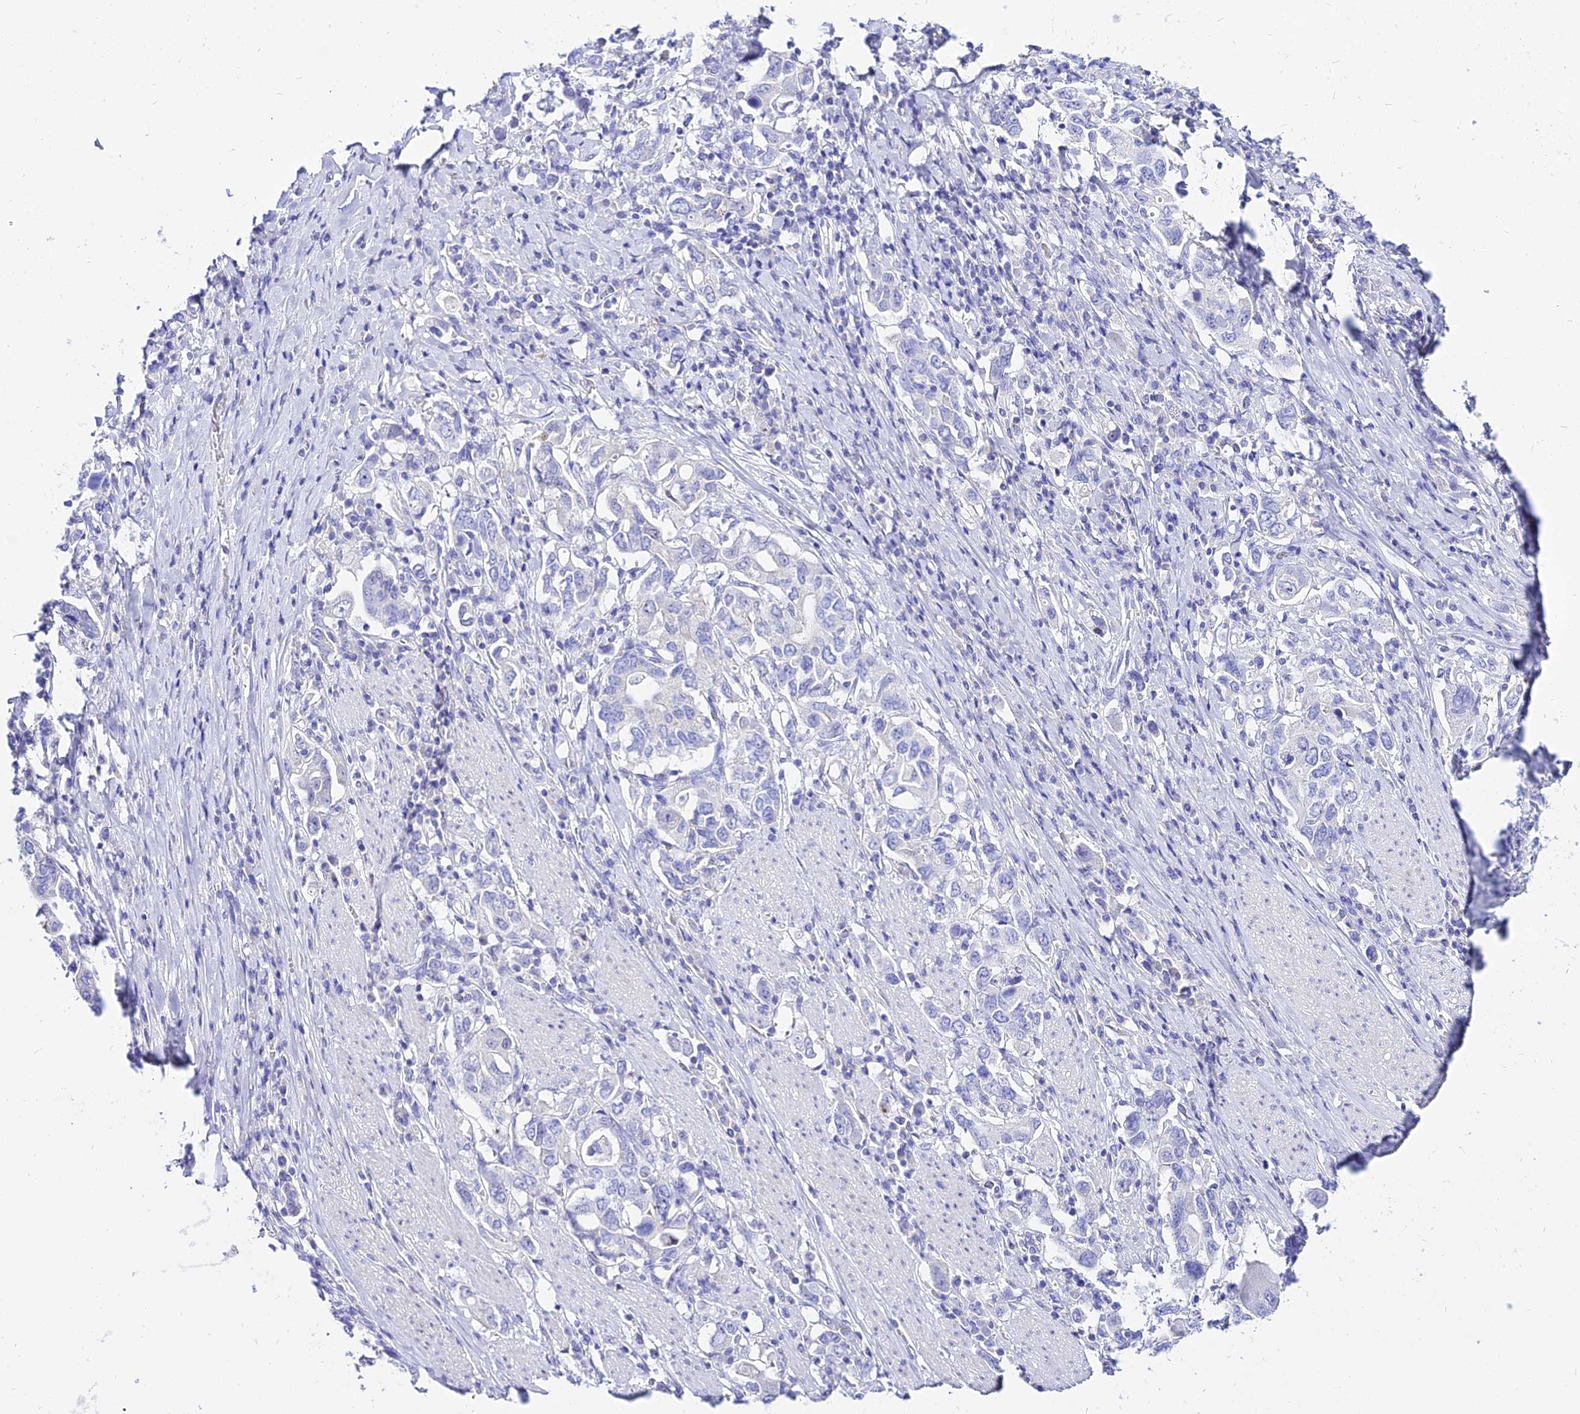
{"staining": {"intensity": "negative", "quantity": "none", "location": "none"}, "tissue": "stomach cancer", "cell_type": "Tumor cells", "image_type": "cancer", "snomed": [{"axis": "morphology", "description": "Adenocarcinoma, NOS"}, {"axis": "topography", "description": "Stomach, upper"}, {"axis": "topography", "description": "Stomach"}], "caption": "DAB immunohistochemical staining of adenocarcinoma (stomach) shows no significant positivity in tumor cells.", "gene": "CARD18", "patient": {"sex": "male", "age": 62}}